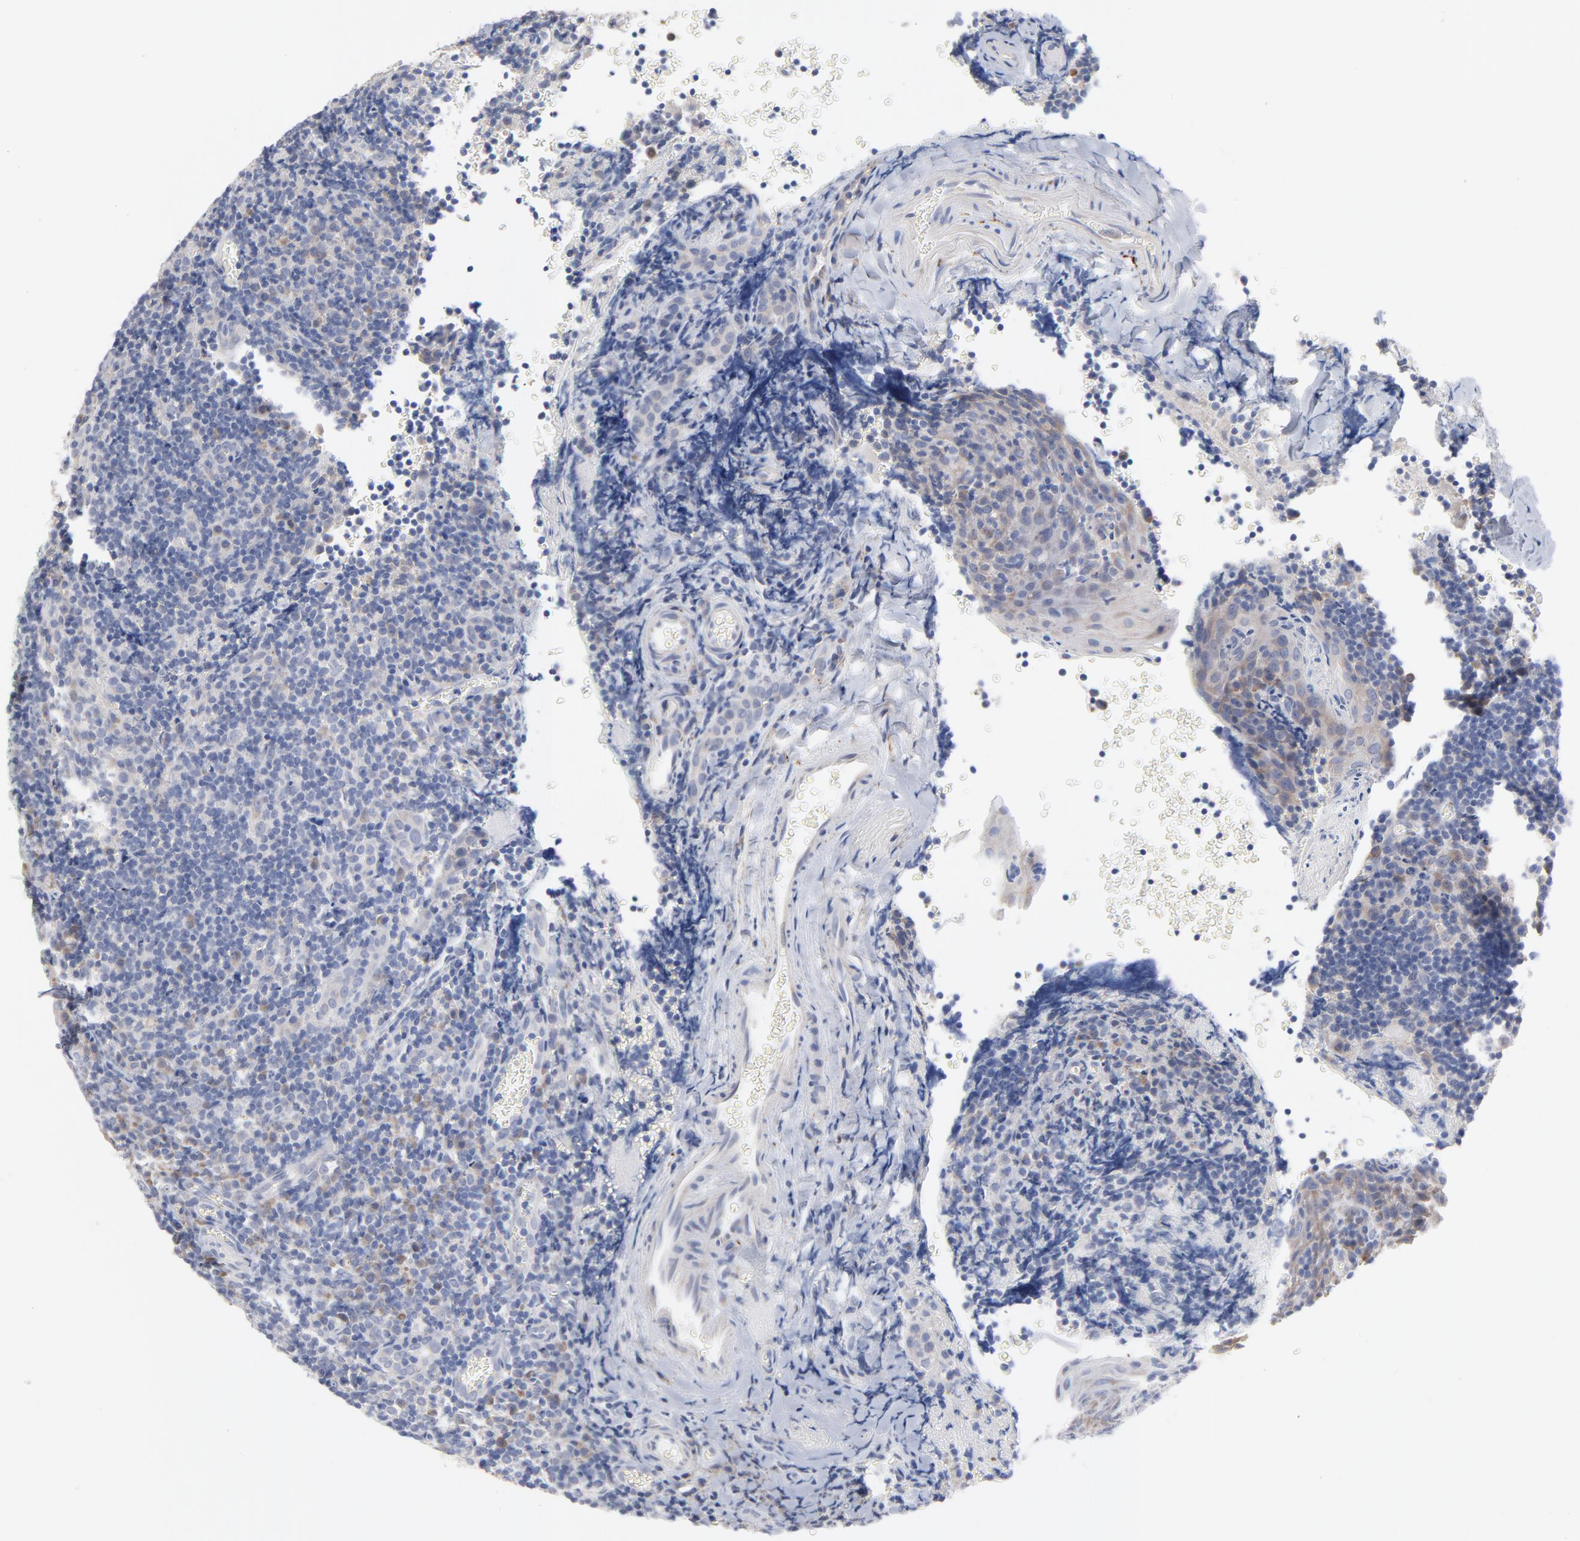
{"staining": {"intensity": "weak", "quantity": "25%-75%", "location": "cytoplasmic/membranous"}, "tissue": "tonsil", "cell_type": "Germinal center cells", "image_type": "normal", "snomed": [{"axis": "morphology", "description": "Normal tissue, NOS"}, {"axis": "topography", "description": "Tonsil"}], "caption": "A micrograph of tonsil stained for a protein reveals weak cytoplasmic/membranous brown staining in germinal center cells. (Stains: DAB in brown, nuclei in blue, Microscopy: brightfield microscopy at high magnification).", "gene": "CPE", "patient": {"sex": "male", "age": 20}}